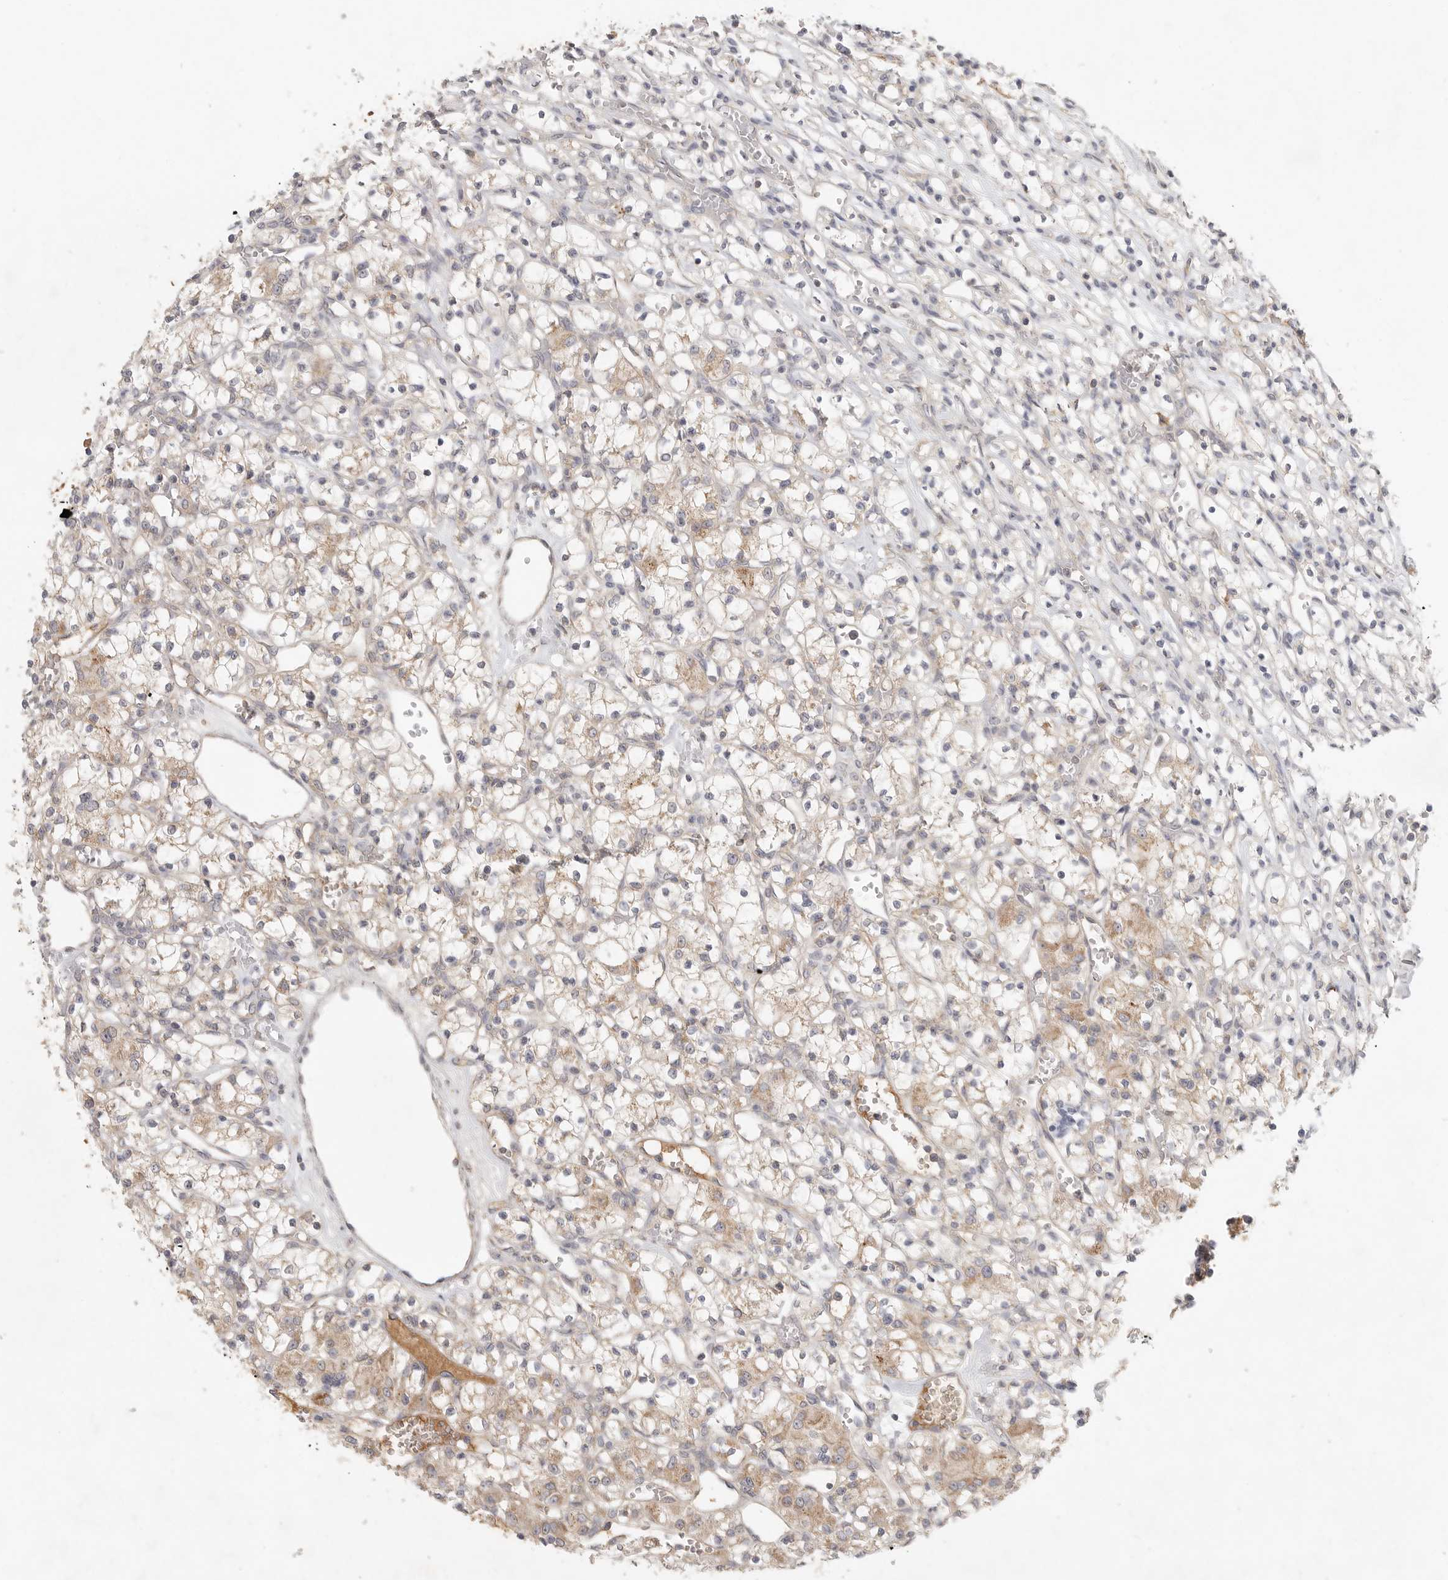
{"staining": {"intensity": "weak", "quantity": "25%-75%", "location": "cytoplasmic/membranous"}, "tissue": "renal cancer", "cell_type": "Tumor cells", "image_type": "cancer", "snomed": [{"axis": "morphology", "description": "Adenocarcinoma, NOS"}, {"axis": "topography", "description": "Kidney"}], "caption": "Renal cancer tissue demonstrates weak cytoplasmic/membranous expression in approximately 25%-75% of tumor cells", "gene": "SLC25A36", "patient": {"sex": "female", "age": 59}}